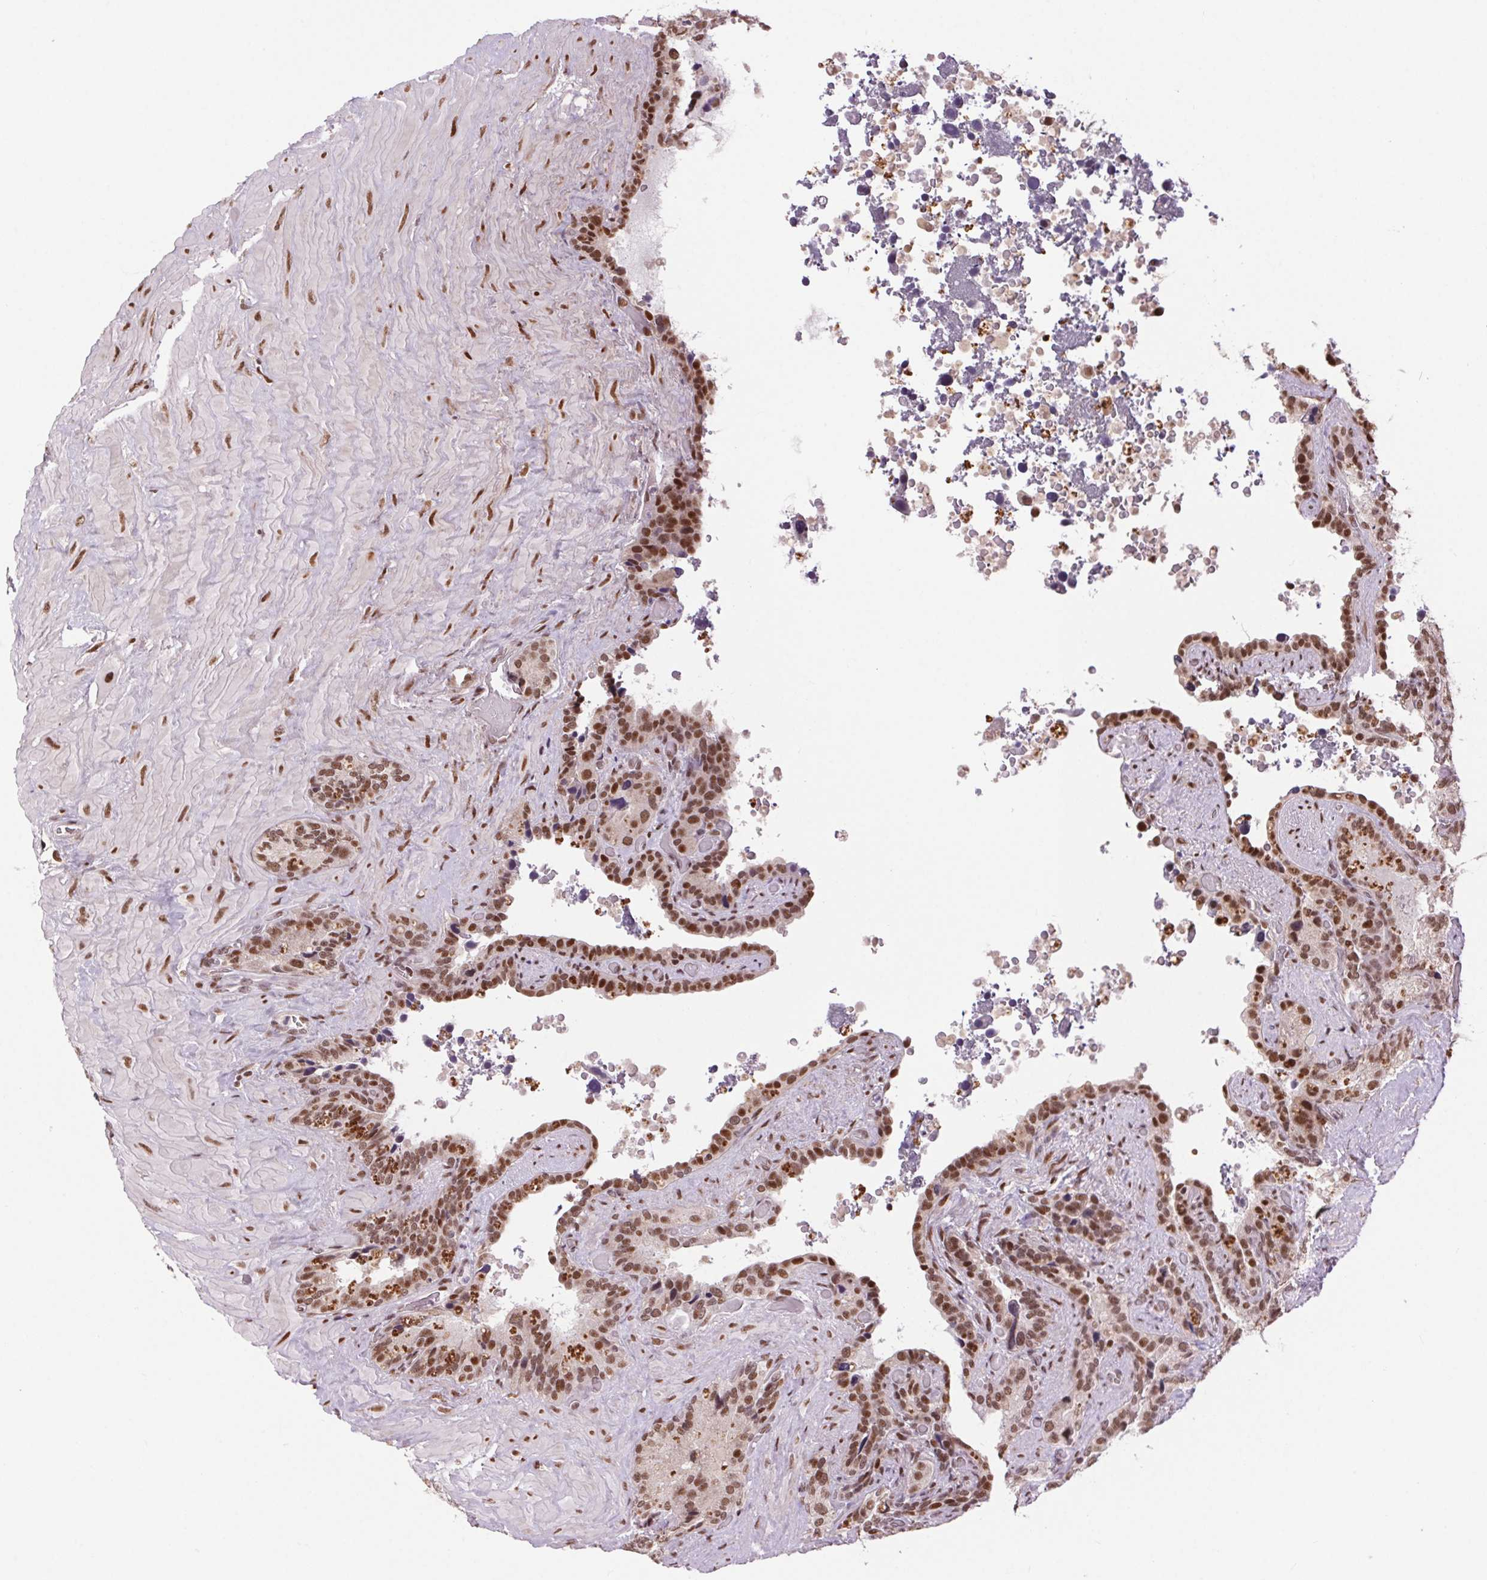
{"staining": {"intensity": "moderate", "quantity": ">75%", "location": "nuclear"}, "tissue": "seminal vesicle", "cell_type": "Glandular cells", "image_type": "normal", "snomed": [{"axis": "morphology", "description": "Normal tissue, NOS"}, {"axis": "topography", "description": "Seminal veicle"}], "caption": "Glandular cells reveal medium levels of moderate nuclear staining in about >75% of cells in unremarkable human seminal vesicle.", "gene": "RAD23A", "patient": {"sex": "male", "age": 60}}